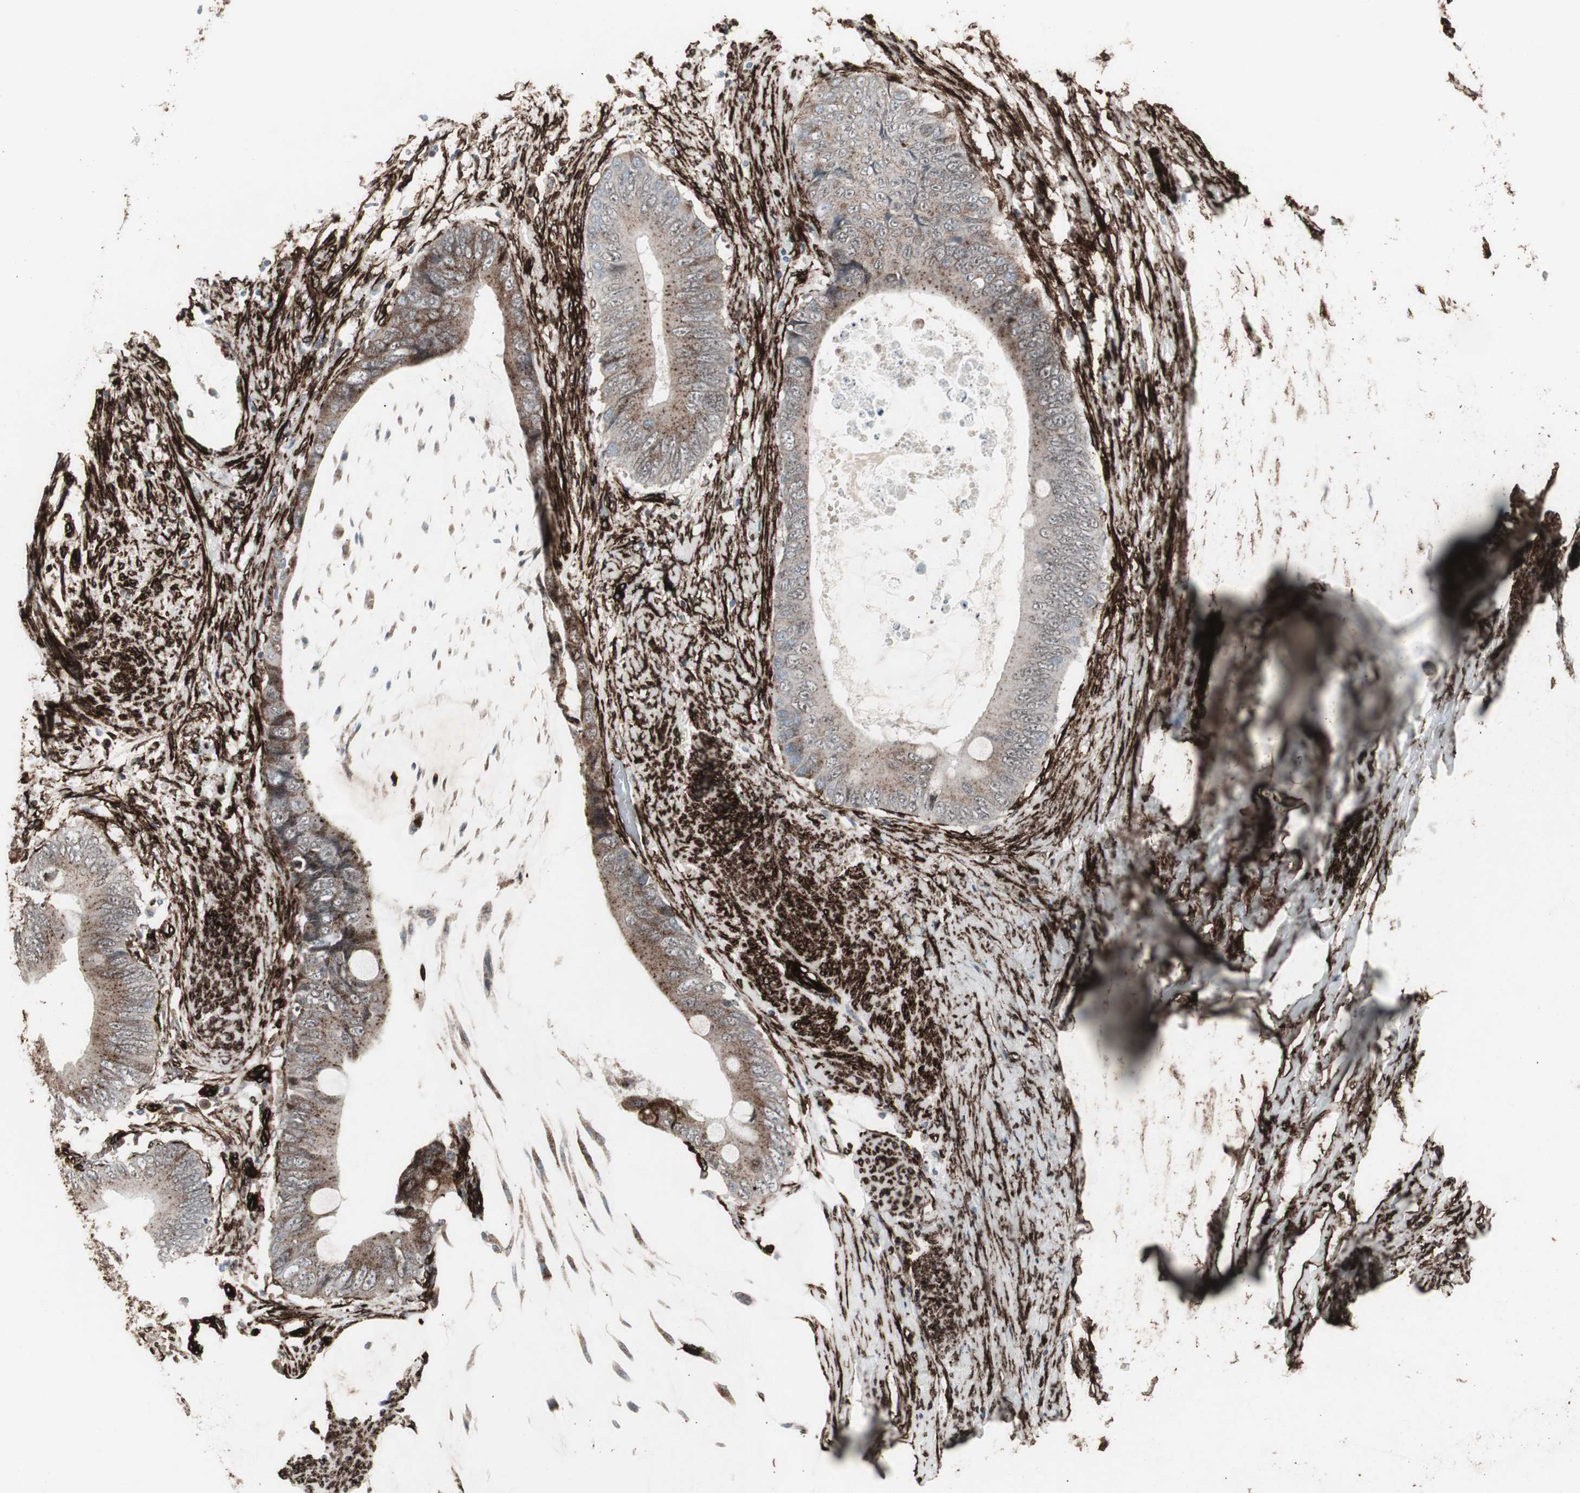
{"staining": {"intensity": "weak", "quantity": "25%-75%", "location": "cytoplasmic/membranous"}, "tissue": "colorectal cancer", "cell_type": "Tumor cells", "image_type": "cancer", "snomed": [{"axis": "morphology", "description": "Normal tissue, NOS"}, {"axis": "morphology", "description": "Adenocarcinoma, NOS"}, {"axis": "topography", "description": "Rectum"}, {"axis": "topography", "description": "Peripheral nerve tissue"}], "caption": "A histopathology image of human colorectal cancer (adenocarcinoma) stained for a protein reveals weak cytoplasmic/membranous brown staining in tumor cells. The staining was performed using DAB, with brown indicating positive protein expression. Nuclei are stained blue with hematoxylin.", "gene": "PDGFA", "patient": {"sex": "female", "age": 77}}